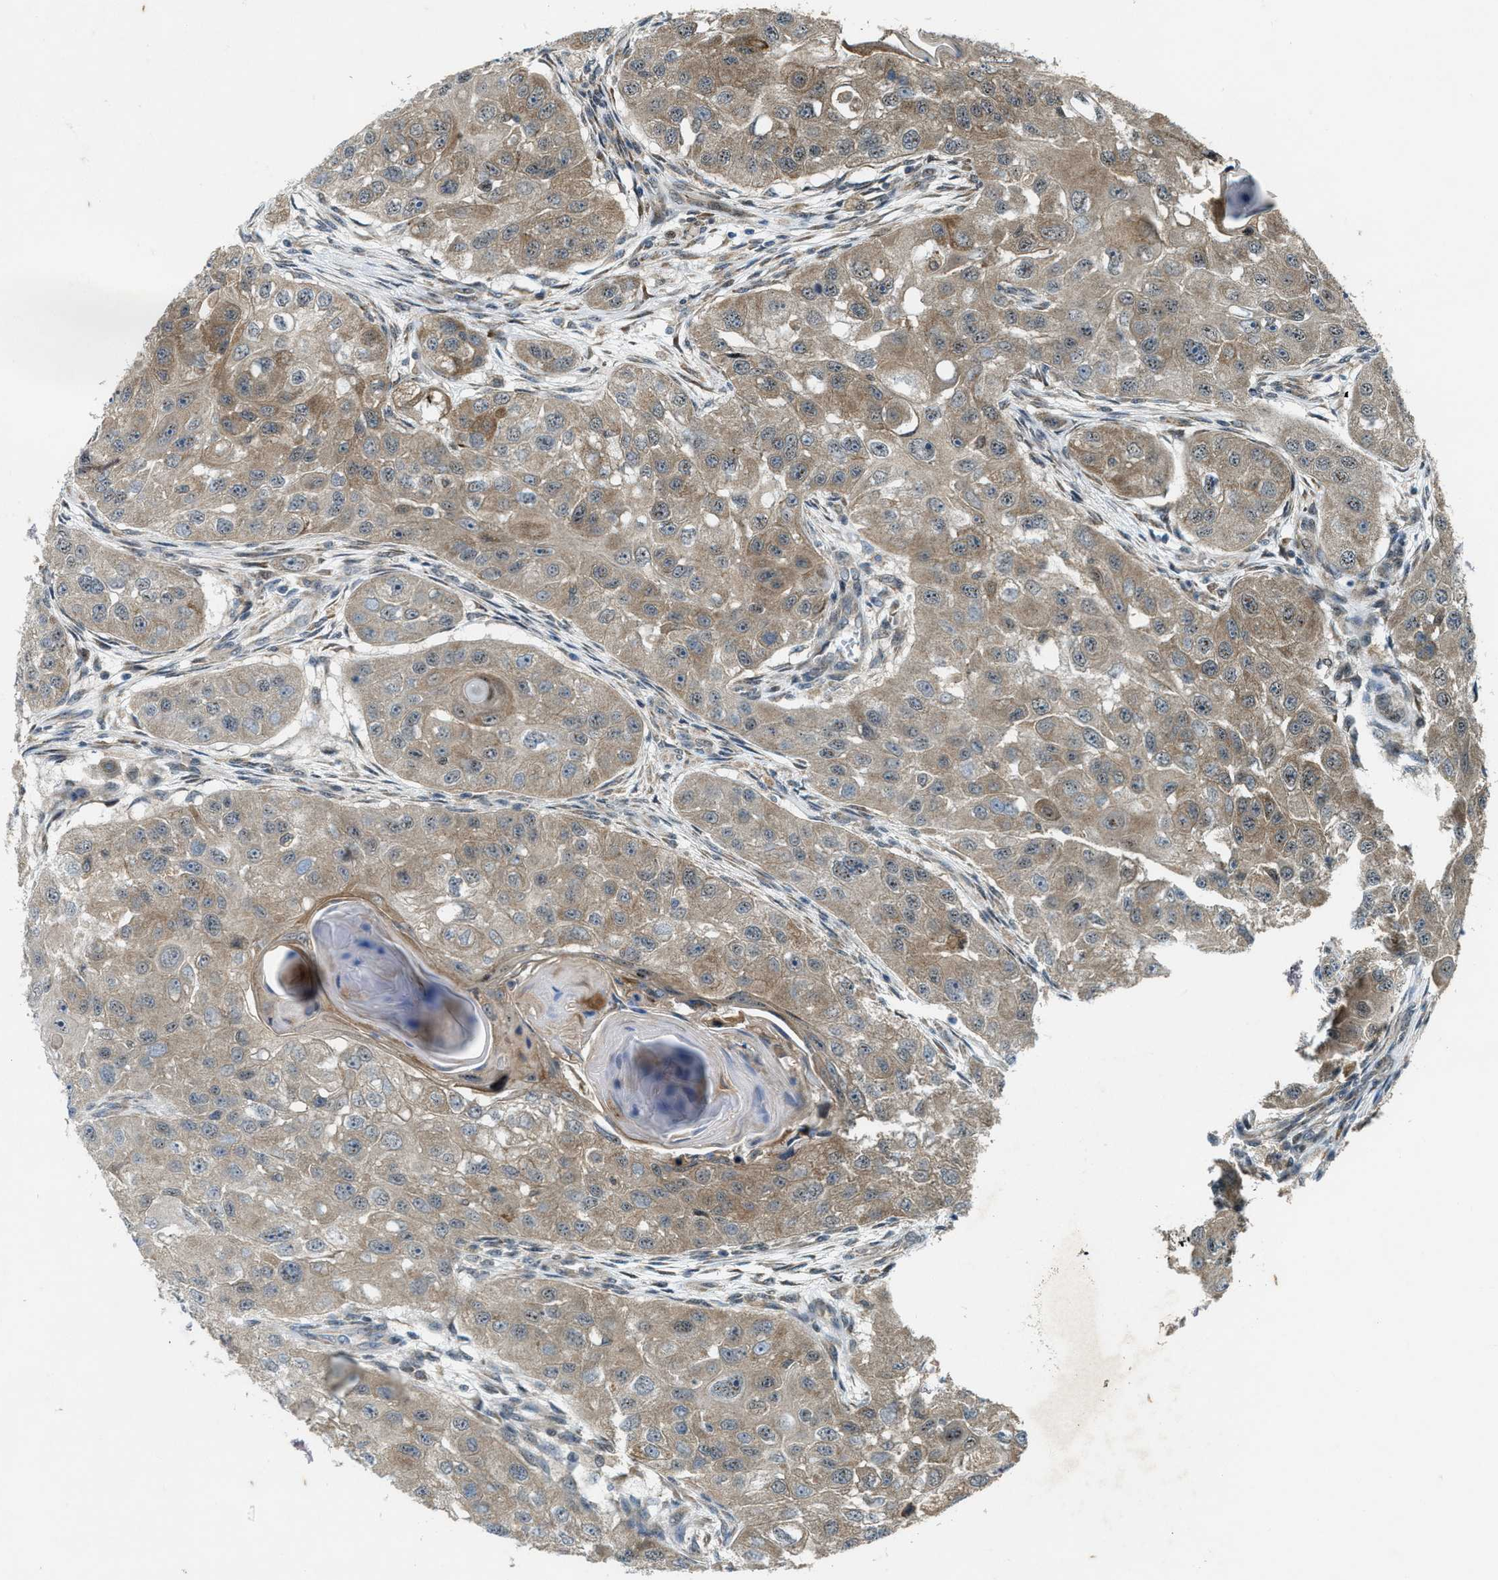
{"staining": {"intensity": "weak", "quantity": ">75%", "location": "cytoplasmic/membranous"}, "tissue": "head and neck cancer", "cell_type": "Tumor cells", "image_type": "cancer", "snomed": [{"axis": "morphology", "description": "Normal tissue, NOS"}, {"axis": "morphology", "description": "Squamous cell carcinoma, NOS"}, {"axis": "topography", "description": "Skeletal muscle"}, {"axis": "topography", "description": "Head-Neck"}], "caption": "Tumor cells reveal low levels of weak cytoplasmic/membranous expression in approximately >75% of cells in human head and neck cancer.", "gene": "LRRC72", "patient": {"sex": "male", "age": 51}}